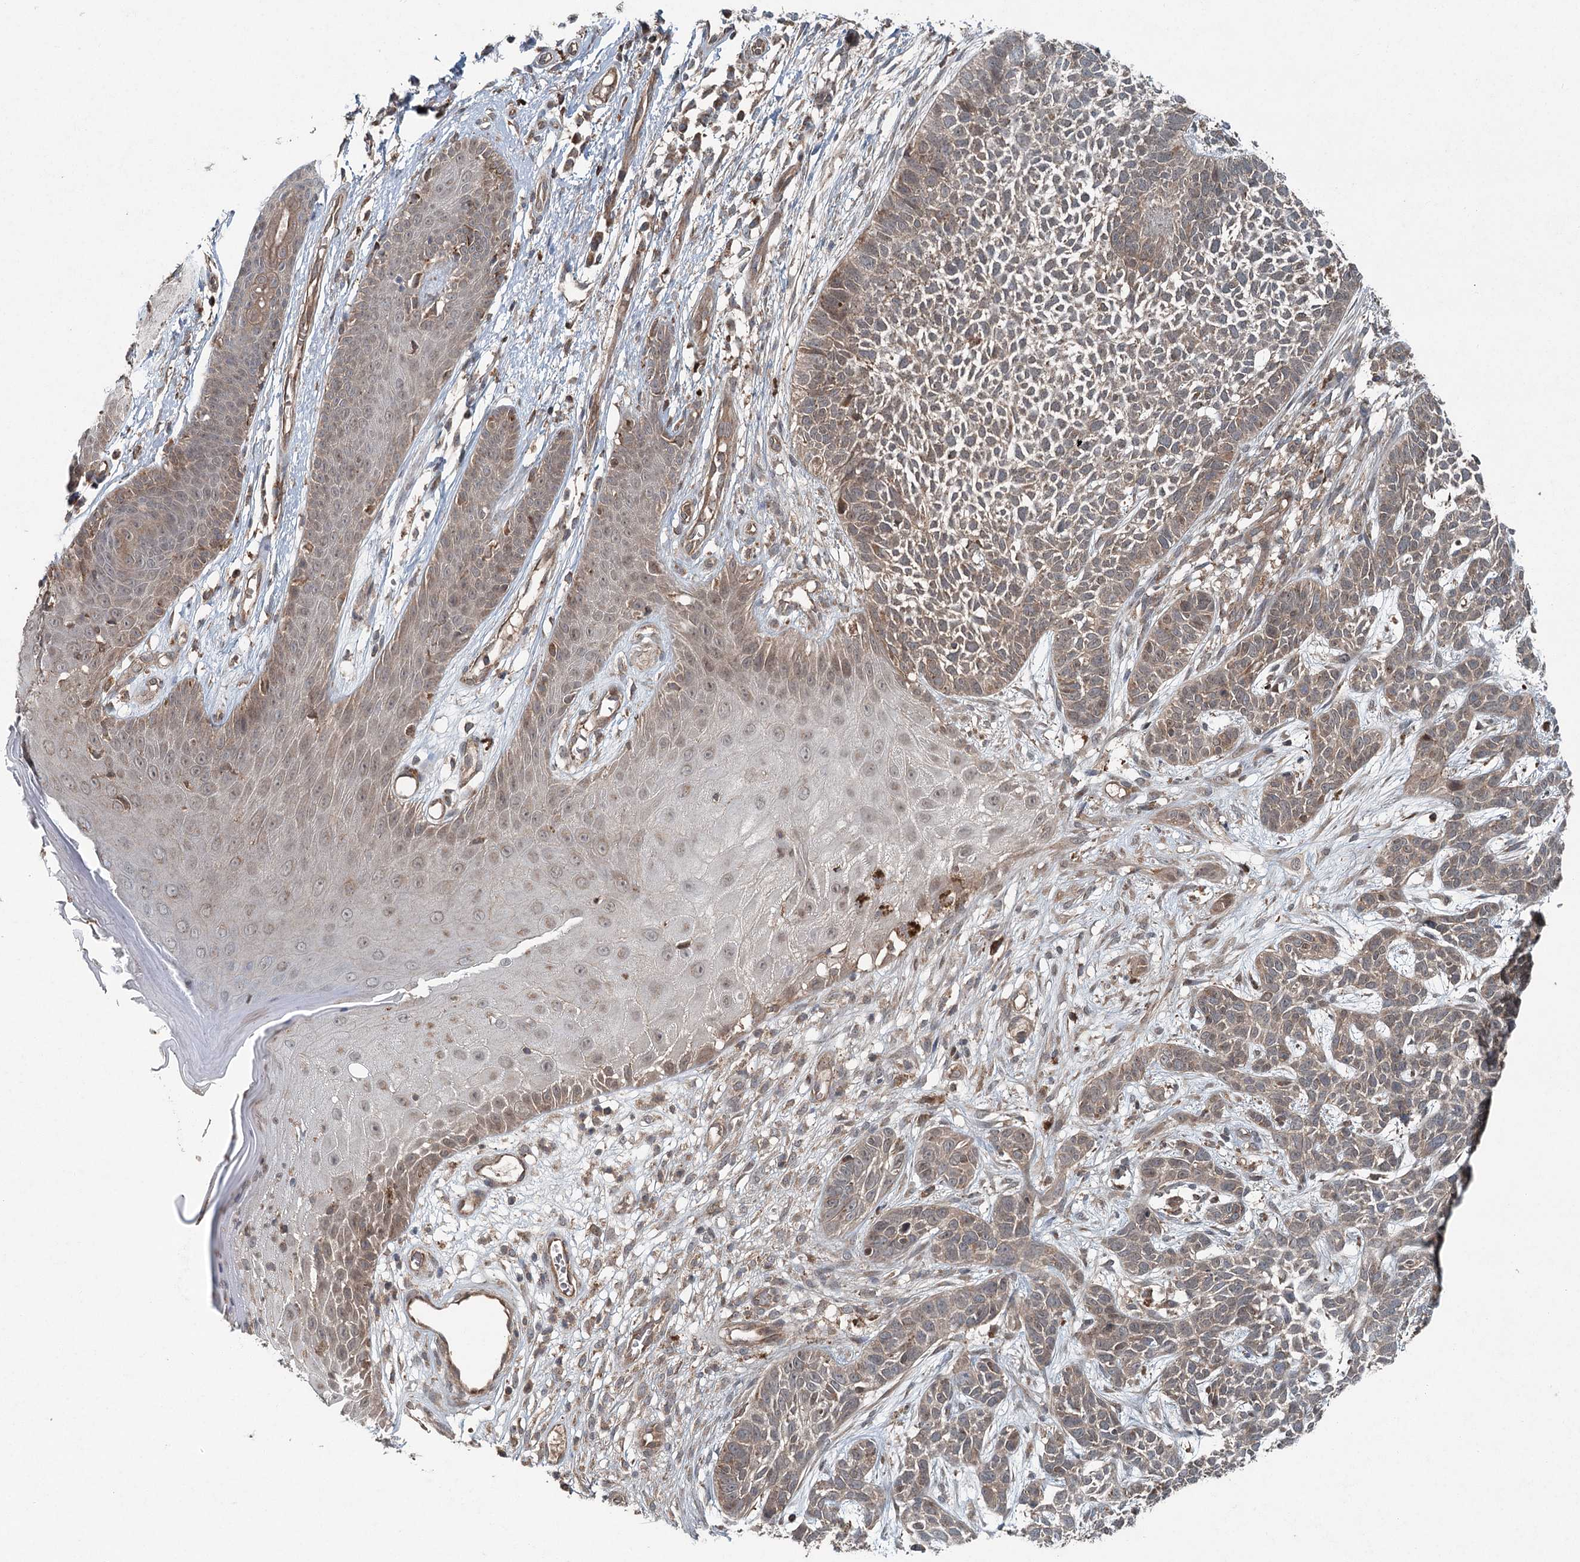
{"staining": {"intensity": "weak", "quantity": ">75%", "location": "cytoplasmic/membranous"}, "tissue": "skin cancer", "cell_type": "Tumor cells", "image_type": "cancer", "snomed": [{"axis": "morphology", "description": "Basal cell carcinoma"}, {"axis": "topography", "description": "Skin"}], "caption": "About >75% of tumor cells in basal cell carcinoma (skin) demonstrate weak cytoplasmic/membranous protein positivity as visualized by brown immunohistochemical staining.", "gene": "SKIC3", "patient": {"sex": "female", "age": 84}}